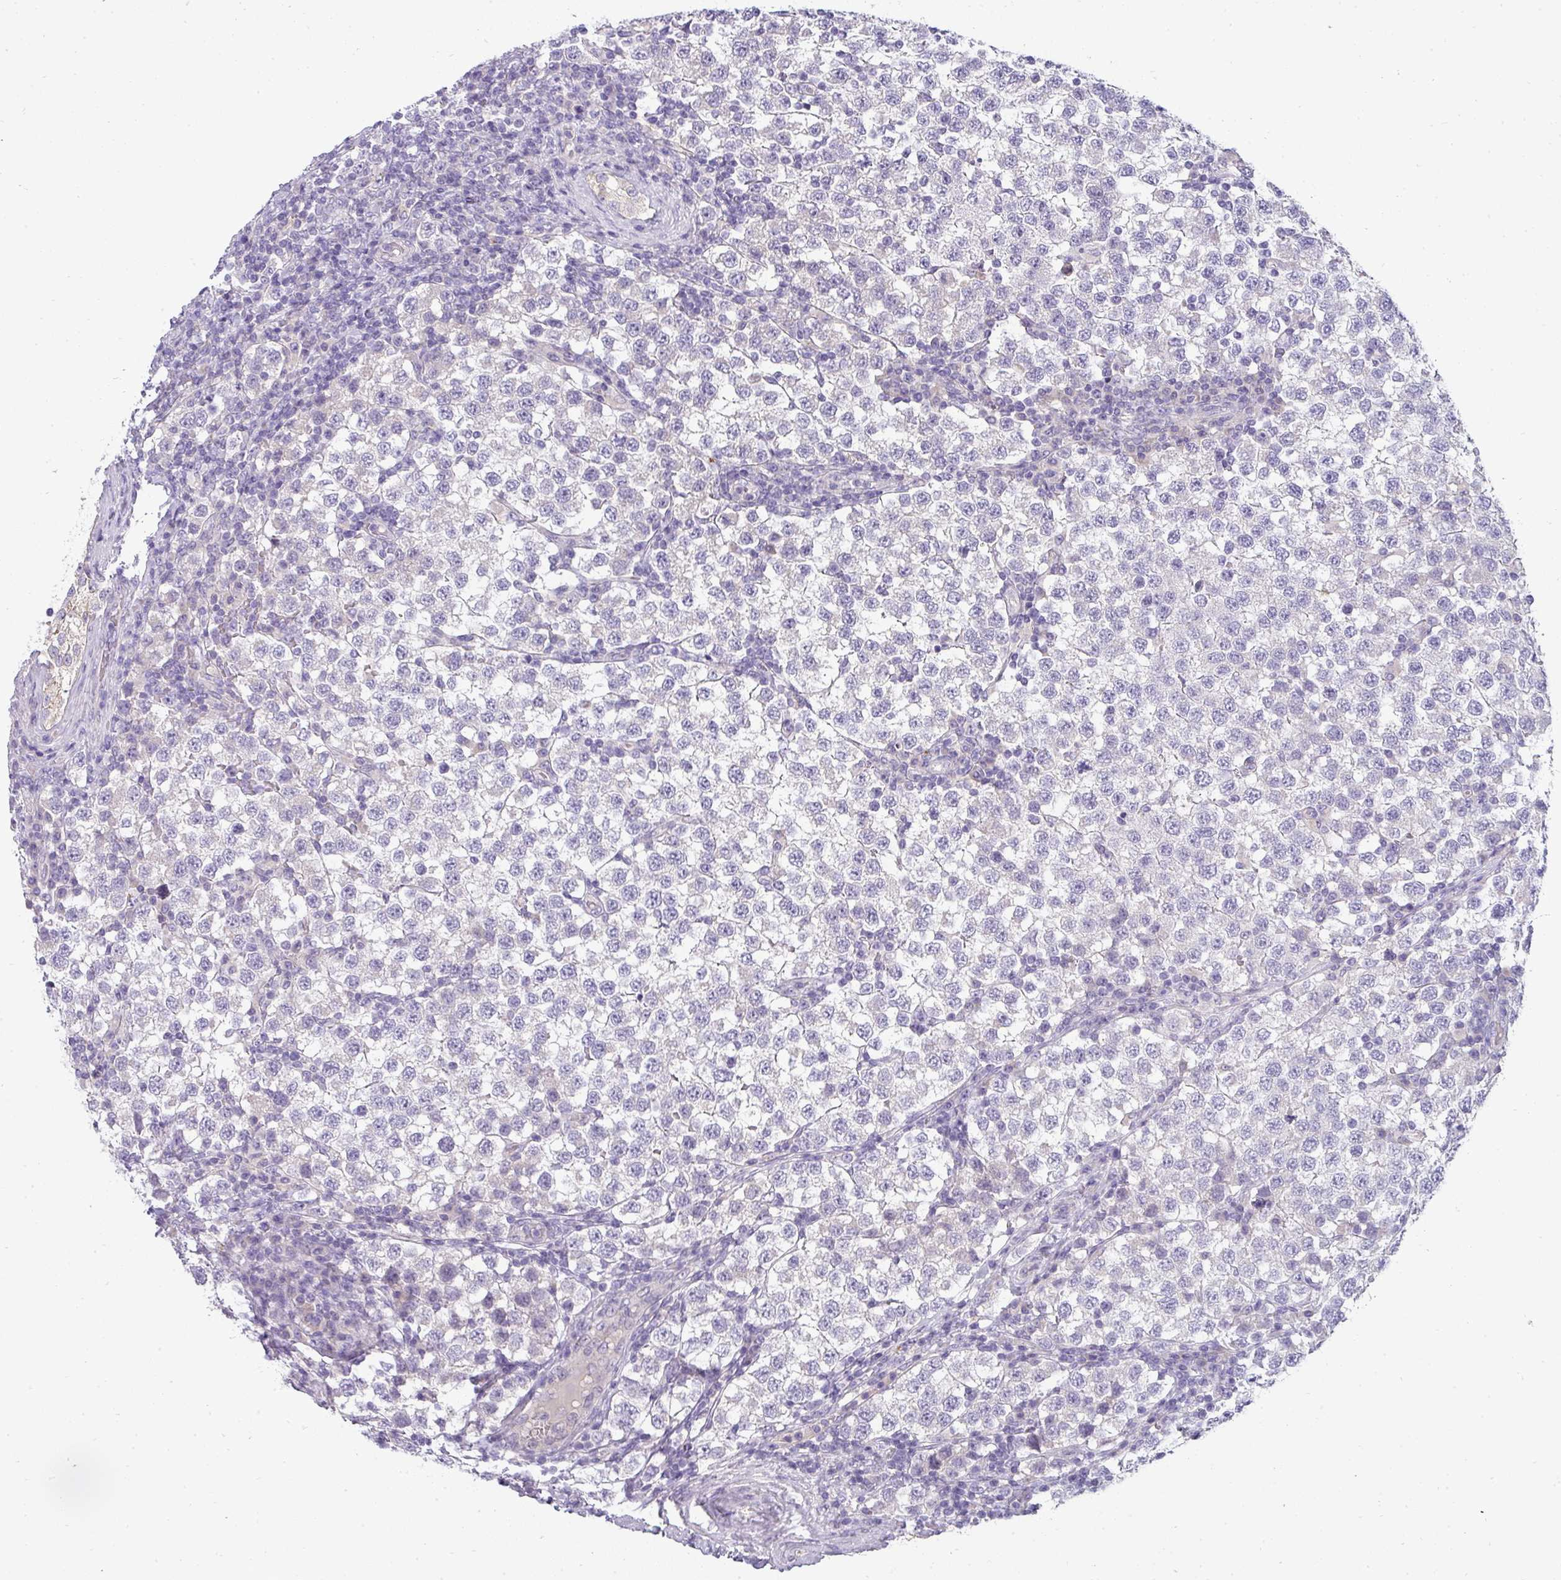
{"staining": {"intensity": "negative", "quantity": "none", "location": "none"}, "tissue": "testis cancer", "cell_type": "Tumor cells", "image_type": "cancer", "snomed": [{"axis": "morphology", "description": "Seminoma, NOS"}, {"axis": "topography", "description": "Testis"}], "caption": "This is an IHC histopathology image of testis cancer. There is no expression in tumor cells.", "gene": "ASXL3", "patient": {"sex": "male", "age": 34}}